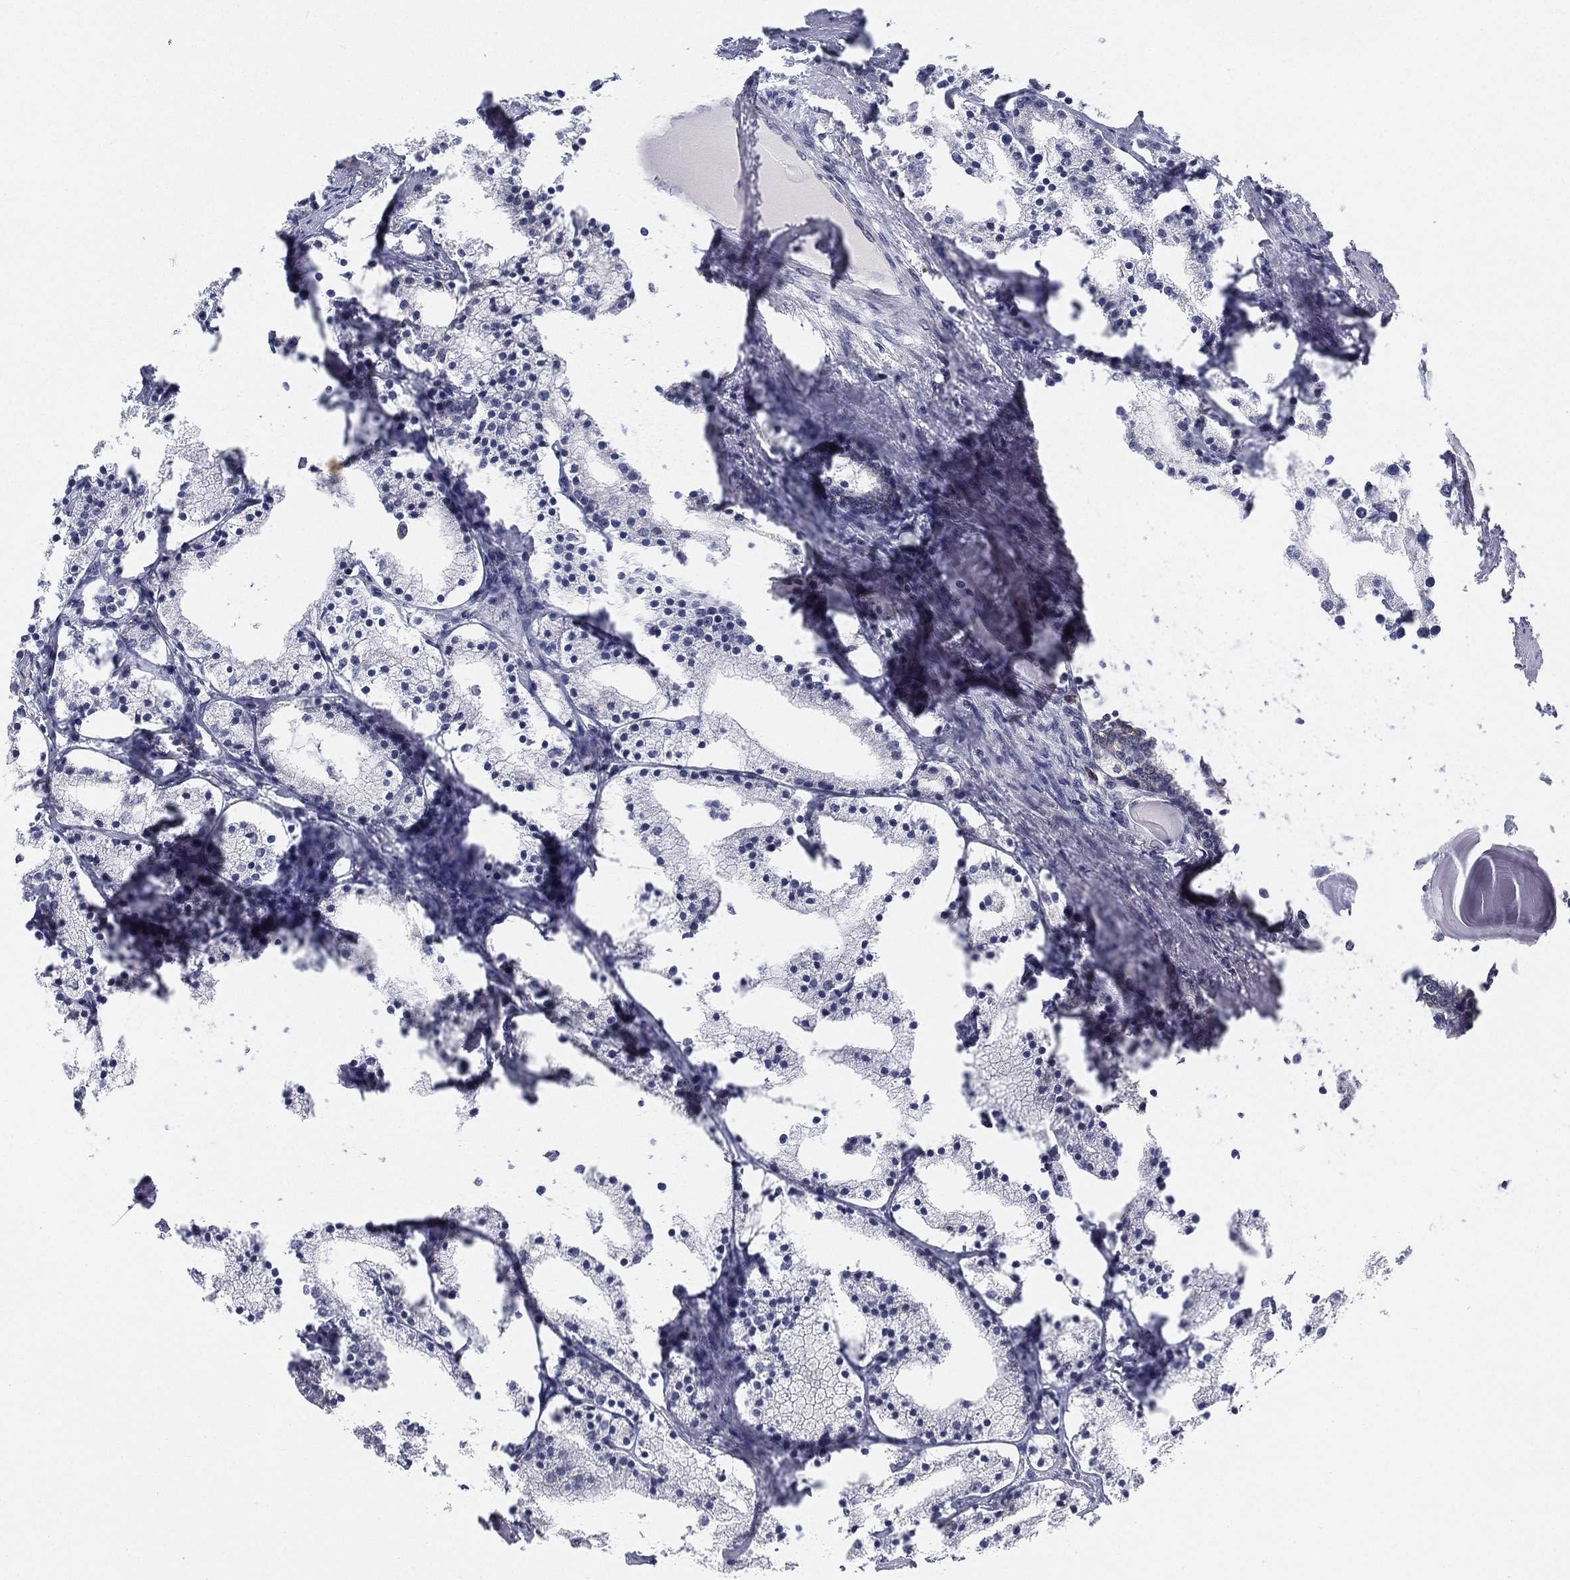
{"staining": {"intensity": "negative", "quantity": "none", "location": "none"}, "tissue": "prostate cancer", "cell_type": "Tumor cells", "image_type": "cancer", "snomed": [{"axis": "morphology", "description": "Adenocarcinoma, NOS"}, {"axis": "topography", "description": "Prostate"}], "caption": "This is an immunohistochemistry photomicrograph of human adenocarcinoma (prostate). There is no staining in tumor cells.", "gene": "PPP1R16B", "patient": {"sex": "male", "age": 69}}